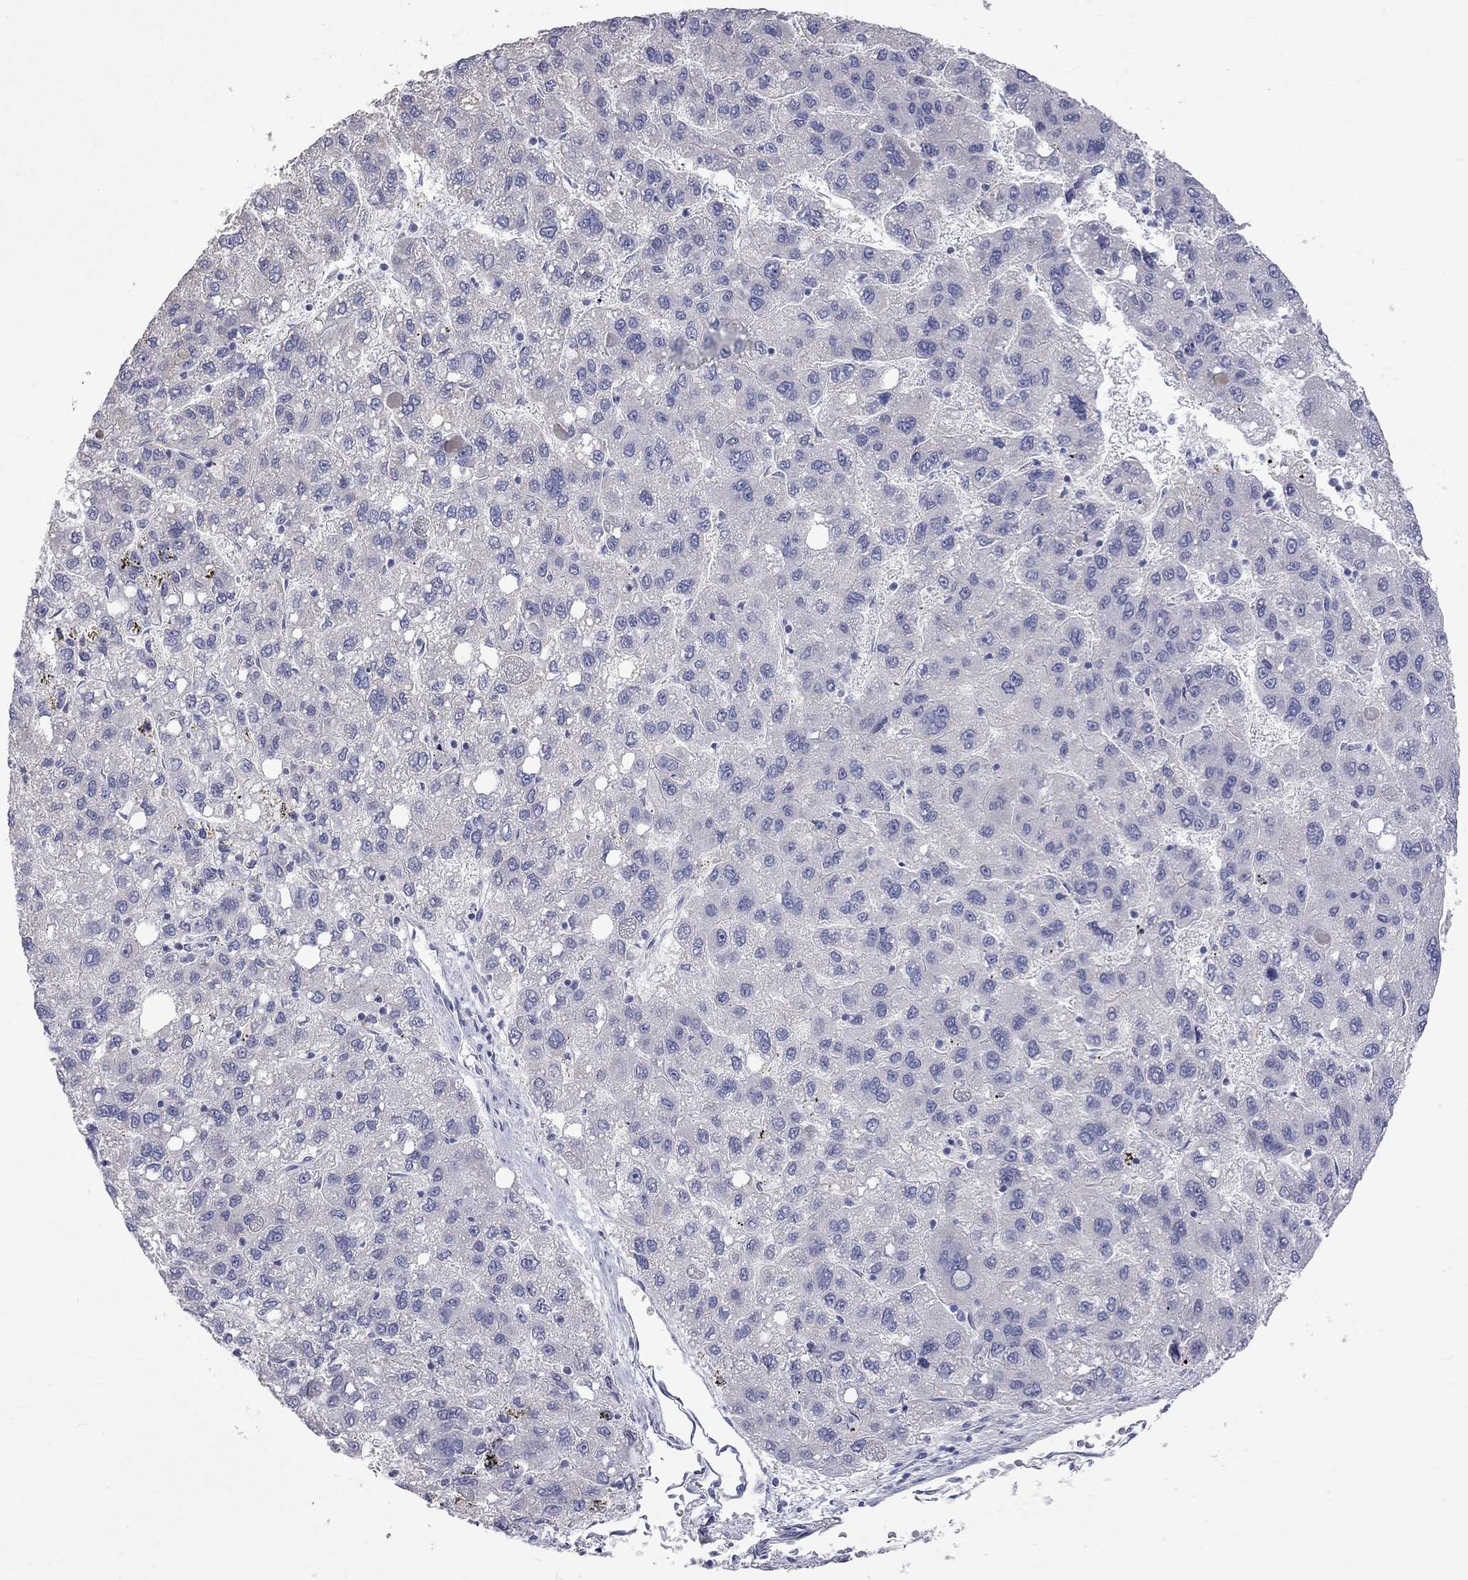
{"staining": {"intensity": "negative", "quantity": "none", "location": "none"}, "tissue": "liver cancer", "cell_type": "Tumor cells", "image_type": "cancer", "snomed": [{"axis": "morphology", "description": "Carcinoma, Hepatocellular, NOS"}, {"axis": "topography", "description": "Liver"}], "caption": "Immunohistochemistry (IHC) of liver cancer demonstrates no positivity in tumor cells.", "gene": "KCND2", "patient": {"sex": "female", "age": 82}}